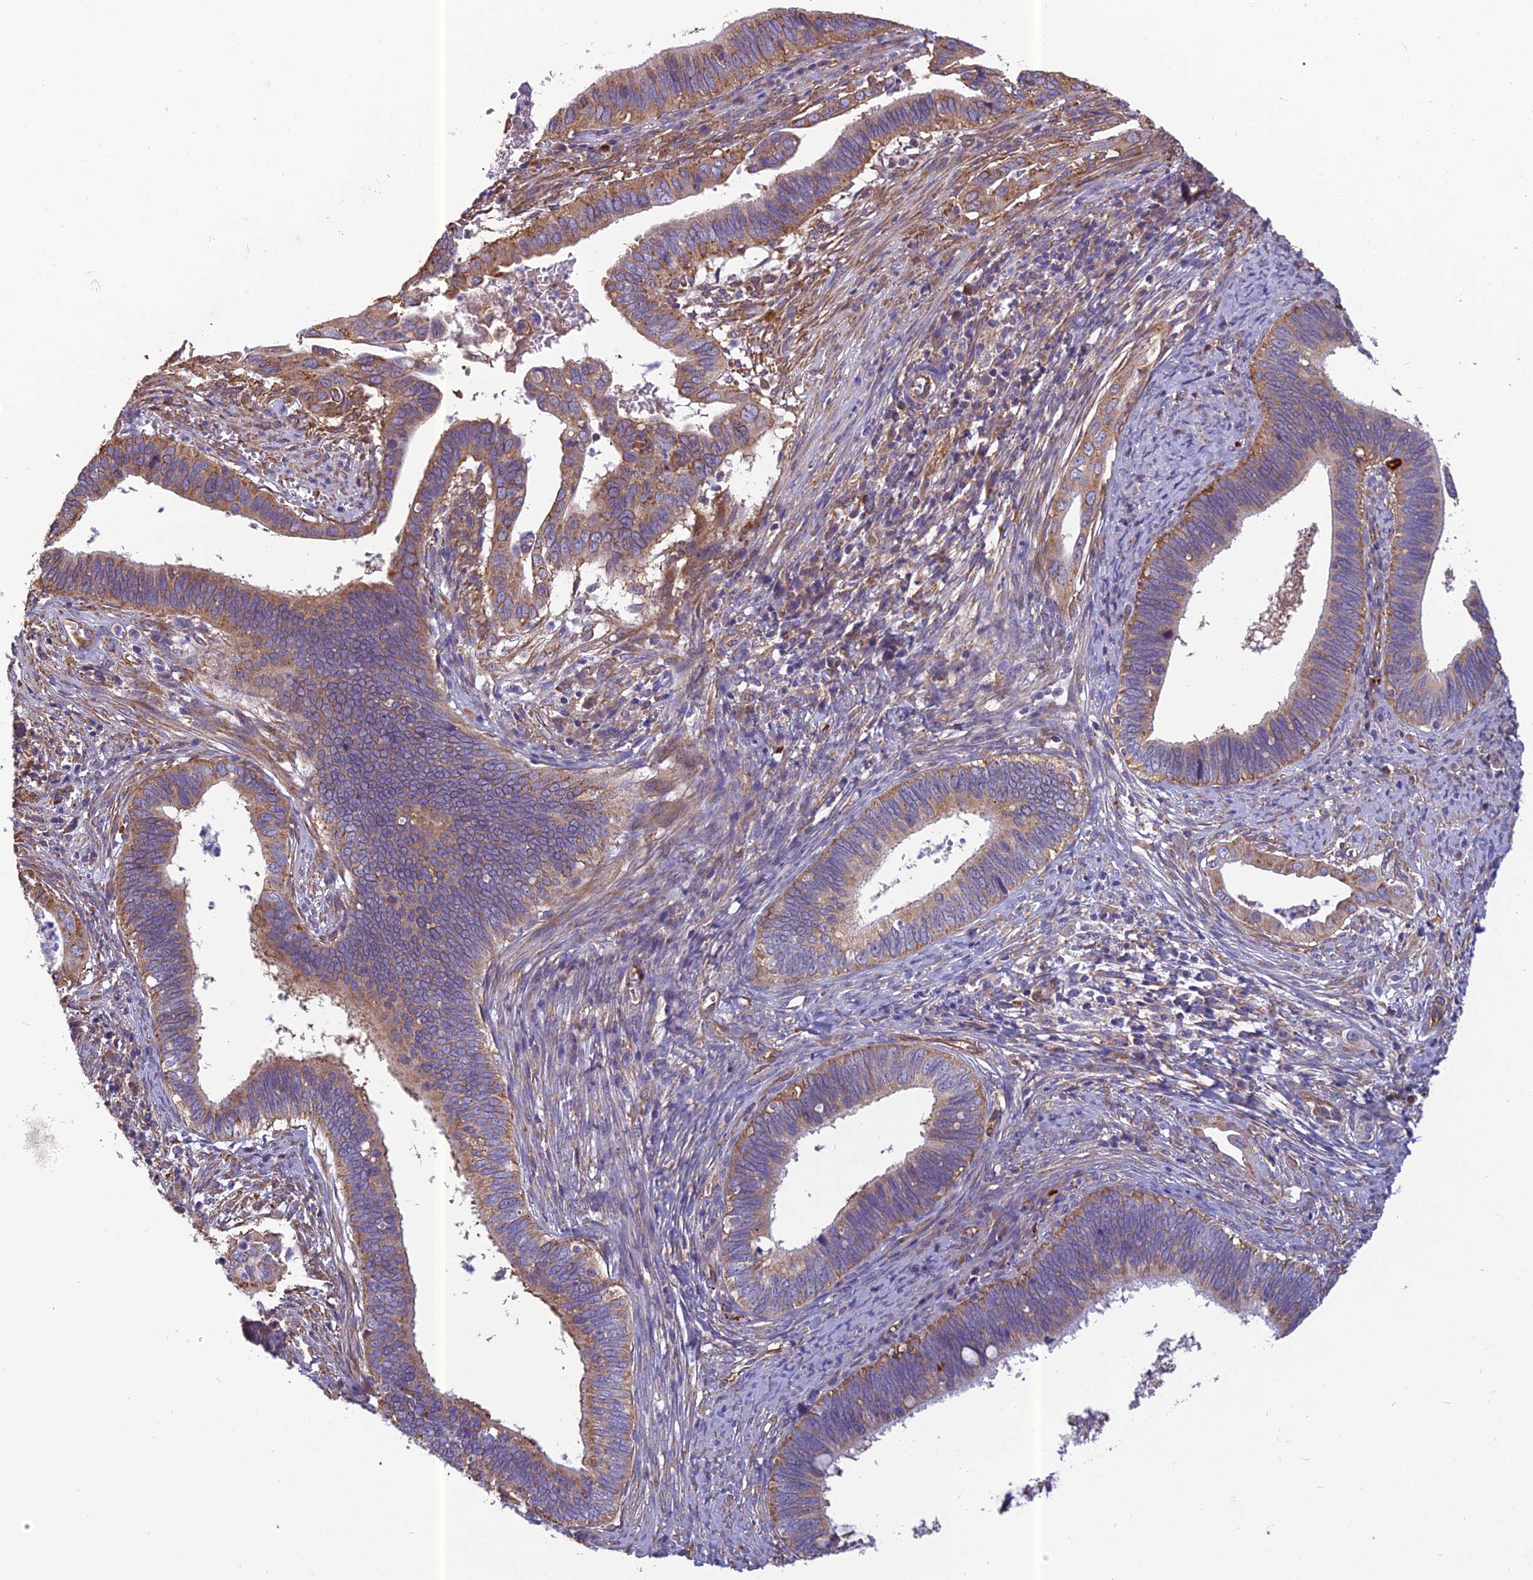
{"staining": {"intensity": "moderate", "quantity": "25%-75%", "location": "cytoplasmic/membranous"}, "tissue": "cervical cancer", "cell_type": "Tumor cells", "image_type": "cancer", "snomed": [{"axis": "morphology", "description": "Adenocarcinoma, NOS"}, {"axis": "topography", "description": "Cervix"}], "caption": "A photomicrograph of adenocarcinoma (cervical) stained for a protein demonstrates moderate cytoplasmic/membranous brown staining in tumor cells.", "gene": "SPDL1", "patient": {"sex": "female", "age": 42}}